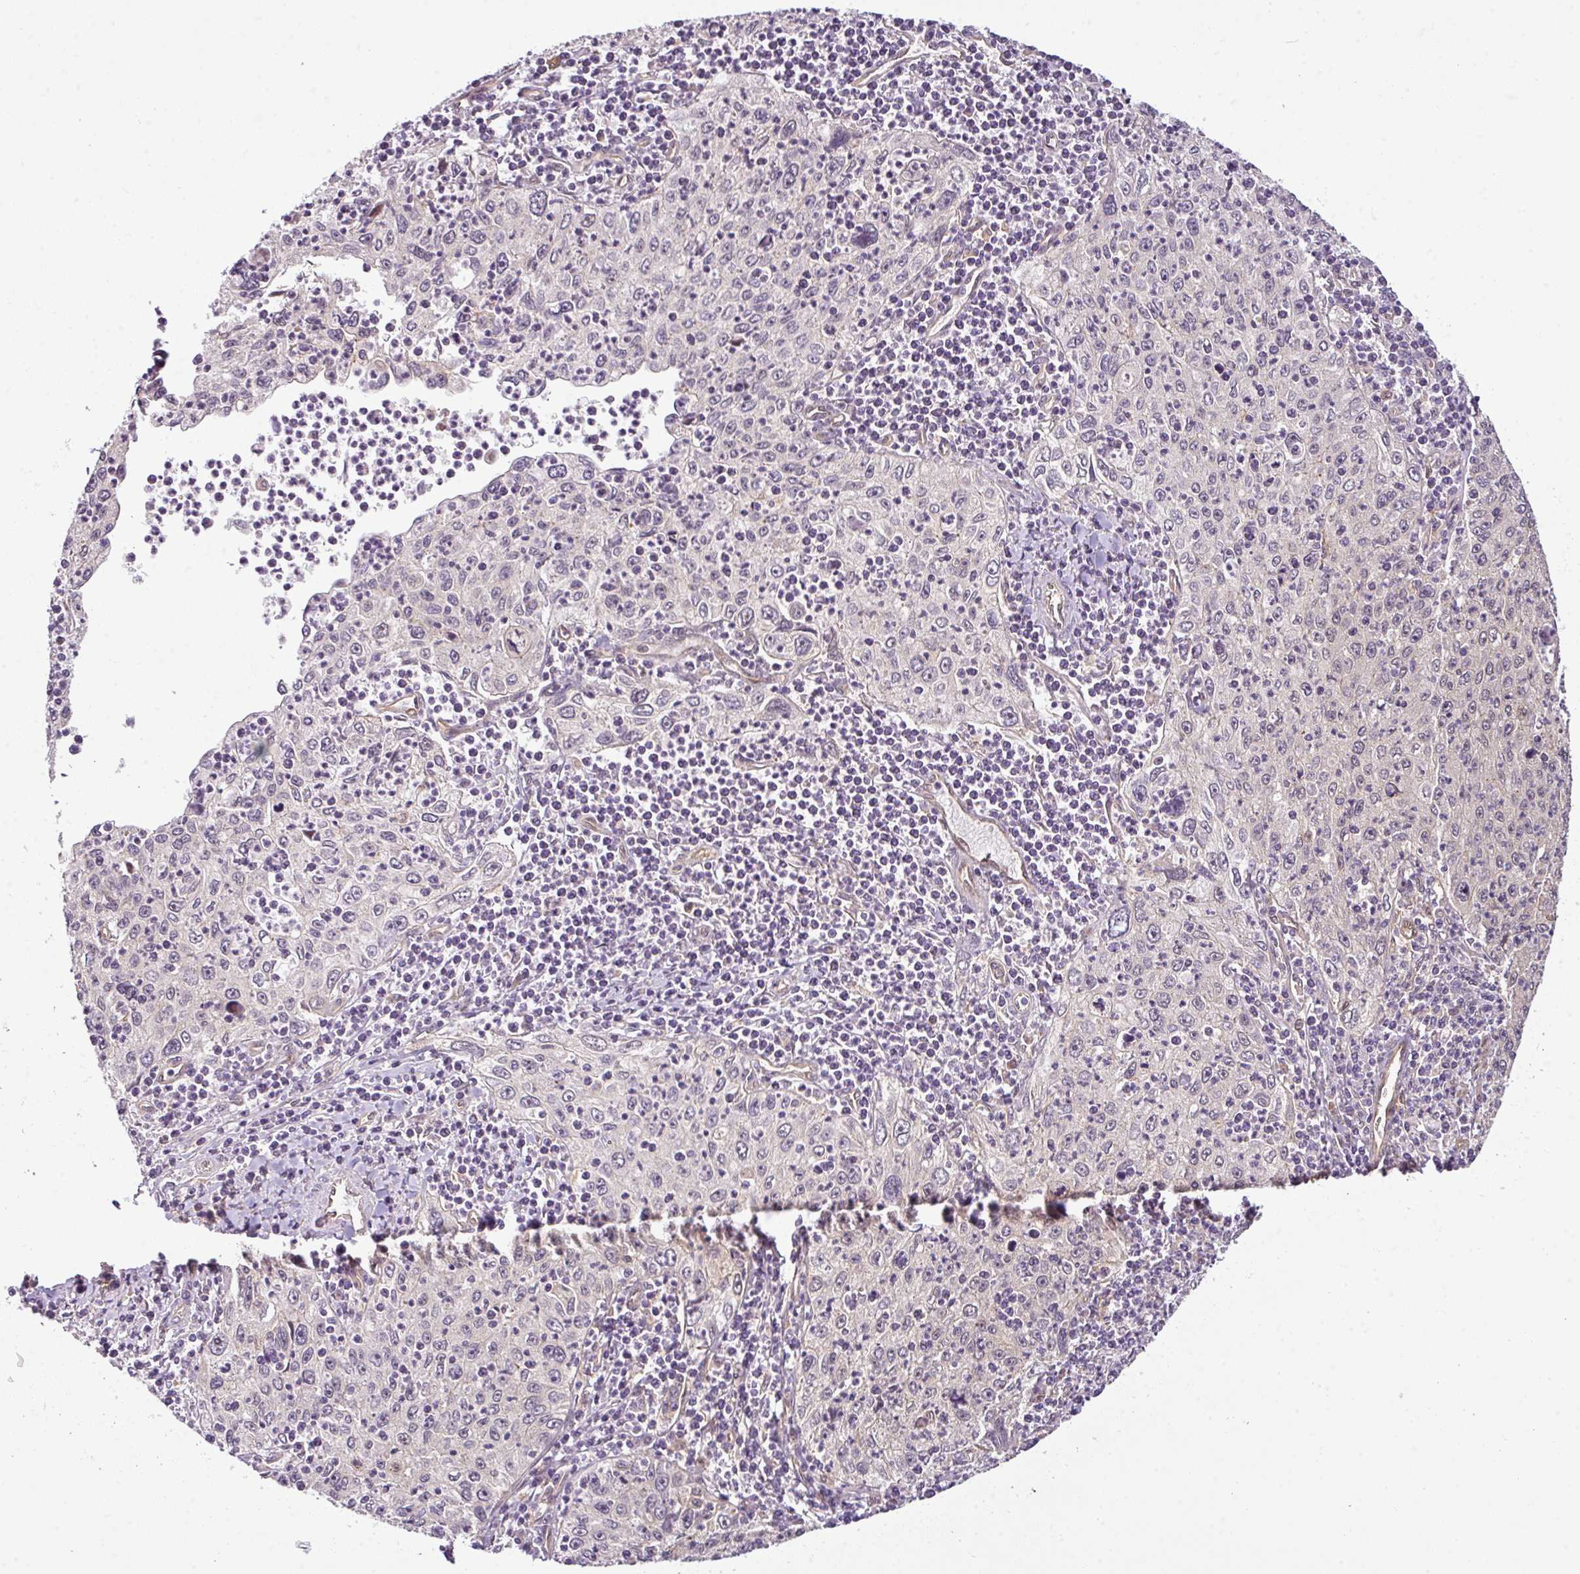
{"staining": {"intensity": "negative", "quantity": "none", "location": "none"}, "tissue": "cervical cancer", "cell_type": "Tumor cells", "image_type": "cancer", "snomed": [{"axis": "morphology", "description": "Squamous cell carcinoma, NOS"}, {"axis": "topography", "description": "Cervix"}], "caption": "Immunohistochemistry photomicrograph of human cervical cancer stained for a protein (brown), which shows no positivity in tumor cells.", "gene": "ANKRD18A", "patient": {"sex": "female", "age": 30}}